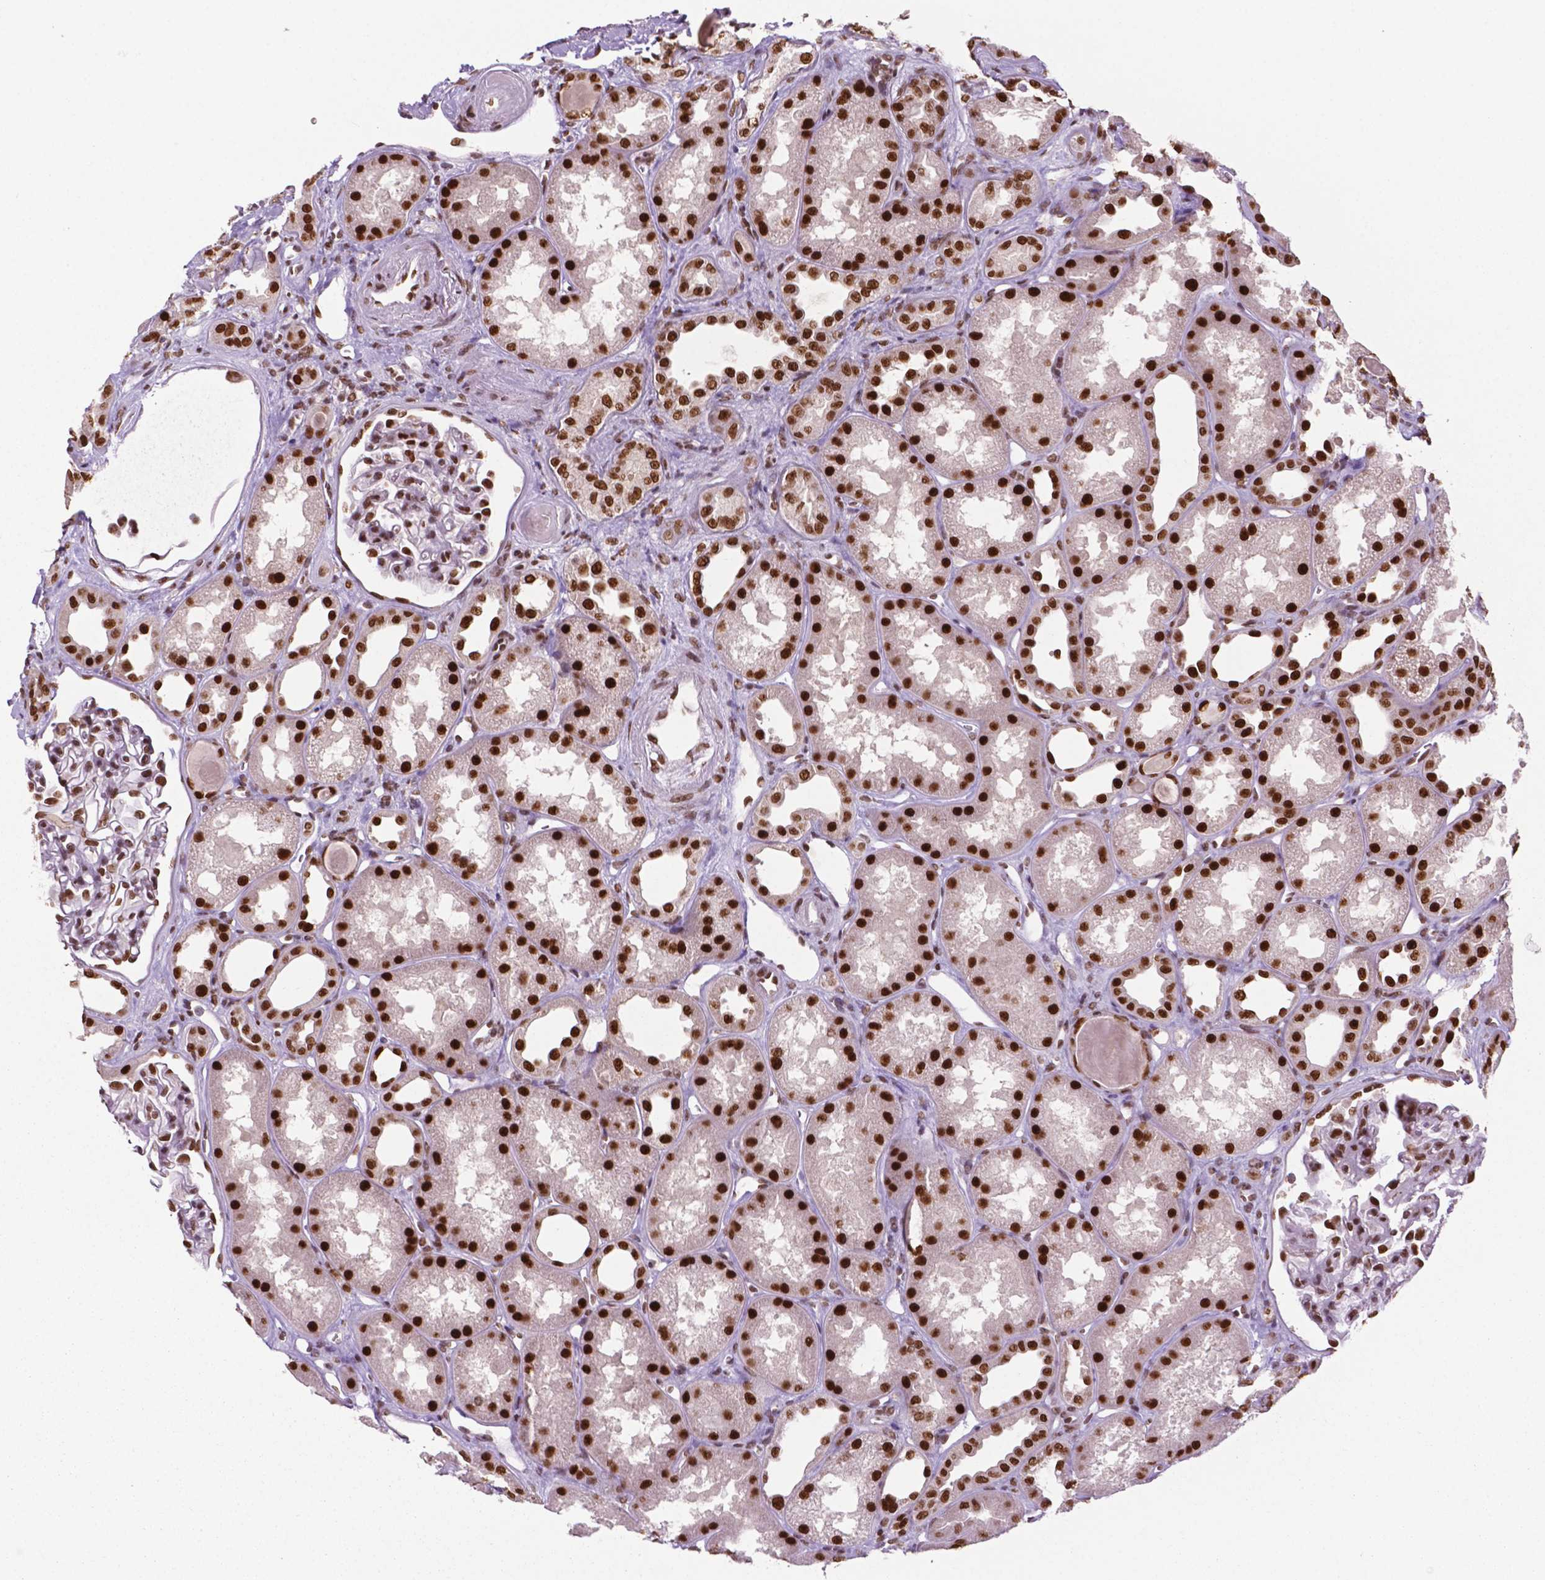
{"staining": {"intensity": "strong", "quantity": ">75%", "location": "nuclear"}, "tissue": "kidney", "cell_type": "Cells in glomeruli", "image_type": "normal", "snomed": [{"axis": "morphology", "description": "Normal tissue, NOS"}, {"axis": "topography", "description": "Kidney"}], "caption": "Strong nuclear expression for a protein is appreciated in approximately >75% of cells in glomeruli of unremarkable kidney using IHC.", "gene": "MLH1", "patient": {"sex": "male", "age": 61}}